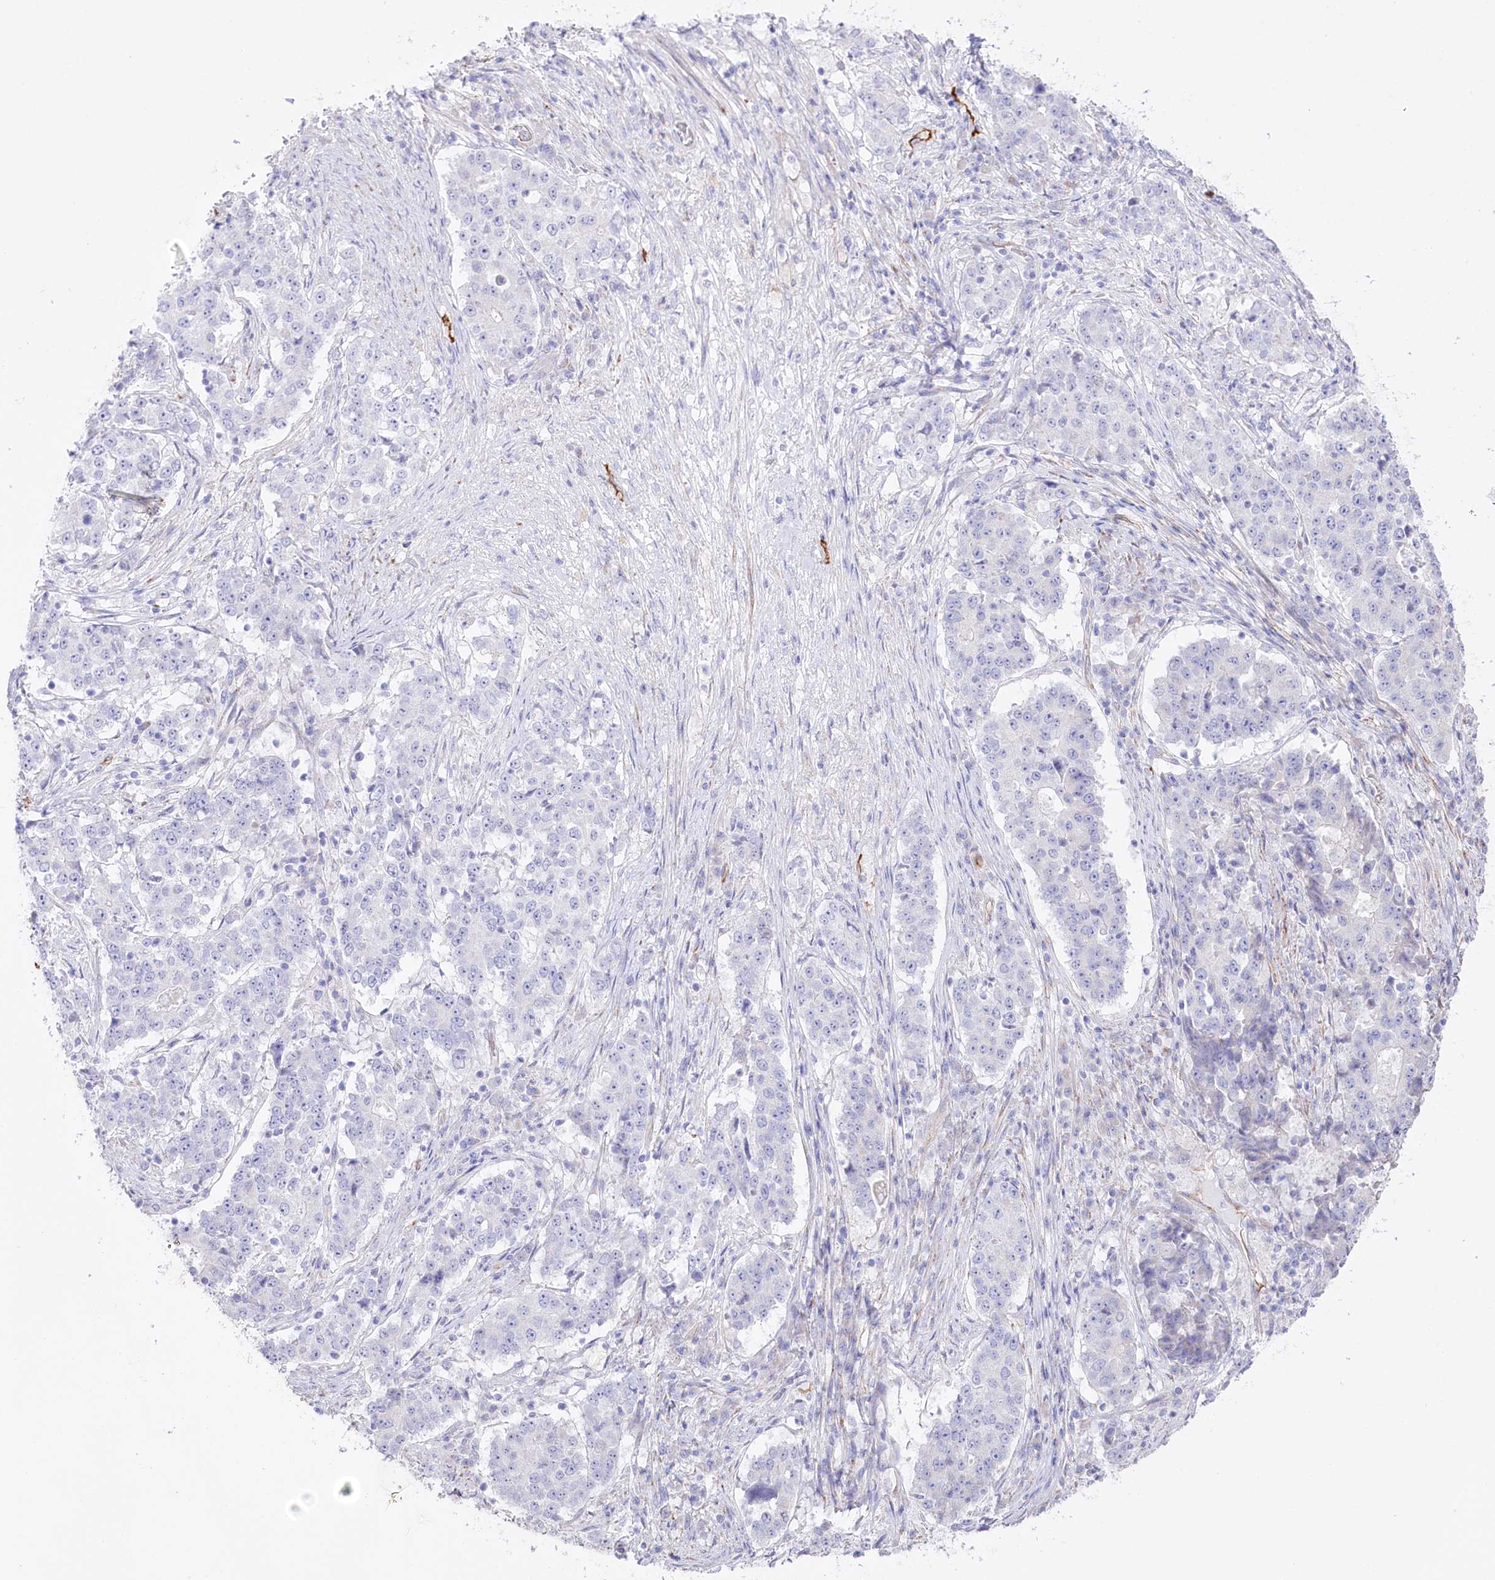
{"staining": {"intensity": "negative", "quantity": "none", "location": "none"}, "tissue": "stomach cancer", "cell_type": "Tumor cells", "image_type": "cancer", "snomed": [{"axis": "morphology", "description": "Adenocarcinoma, NOS"}, {"axis": "topography", "description": "Stomach"}], "caption": "Protein analysis of adenocarcinoma (stomach) shows no significant expression in tumor cells.", "gene": "SLC39A10", "patient": {"sex": "male", "age": 59}}